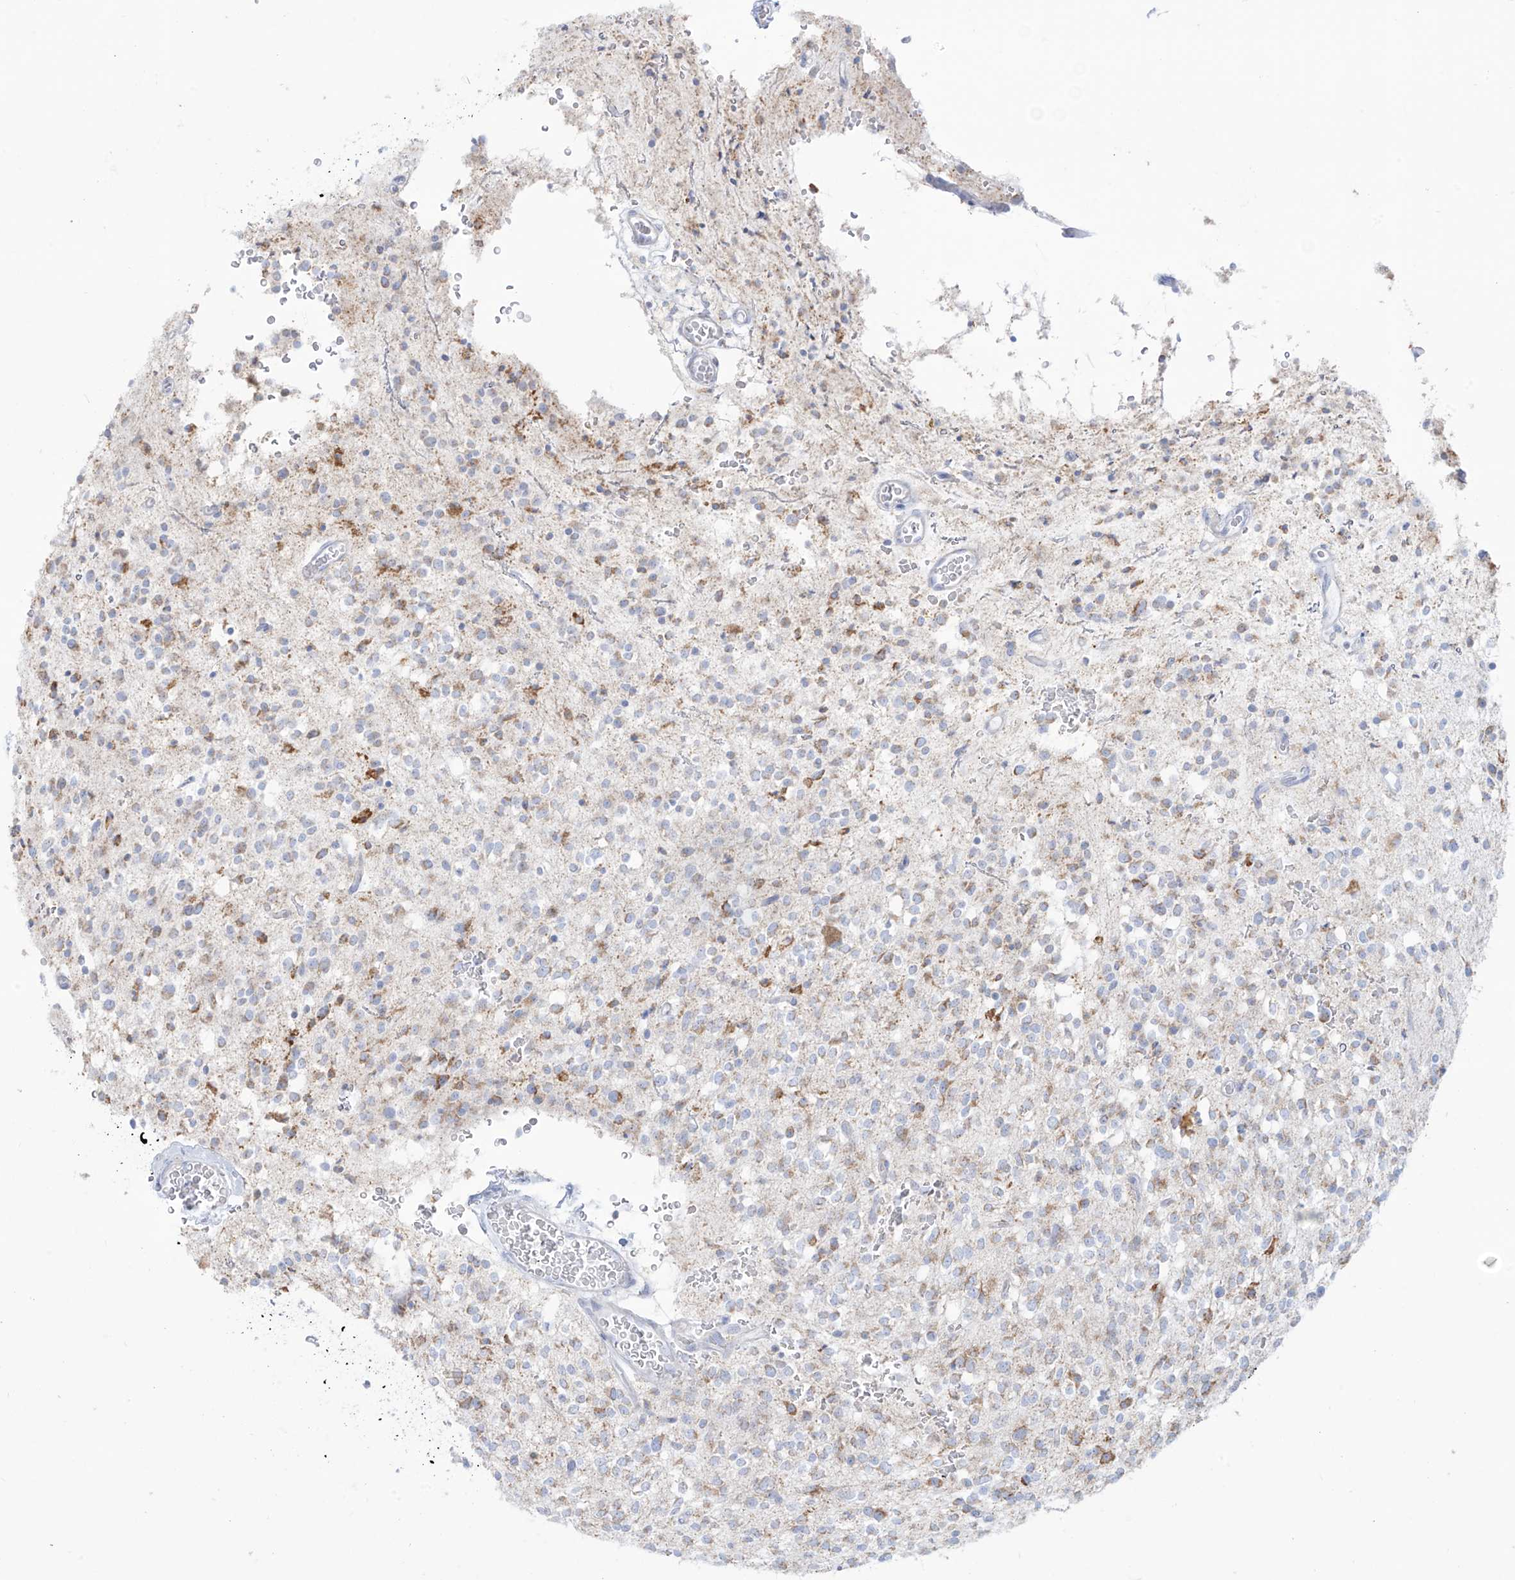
{"staining": {"intensity": "negative", "quantity": "none", "location": "none"}, "tissue": "glioma", "cell_type": "Tumor cells", "image_type": "cancer", "snomed": [{"axis": "morphology", "description": "Glioma, malignant, High grade"}, {"axis": "topography", "description": "Brain"}], "caption": "Protein analysis of malignant high-grade glioma shows no significant expression in tumor cells.", "gene": "SLC26A3", "patient": {"sex": "male", "age": 34}}